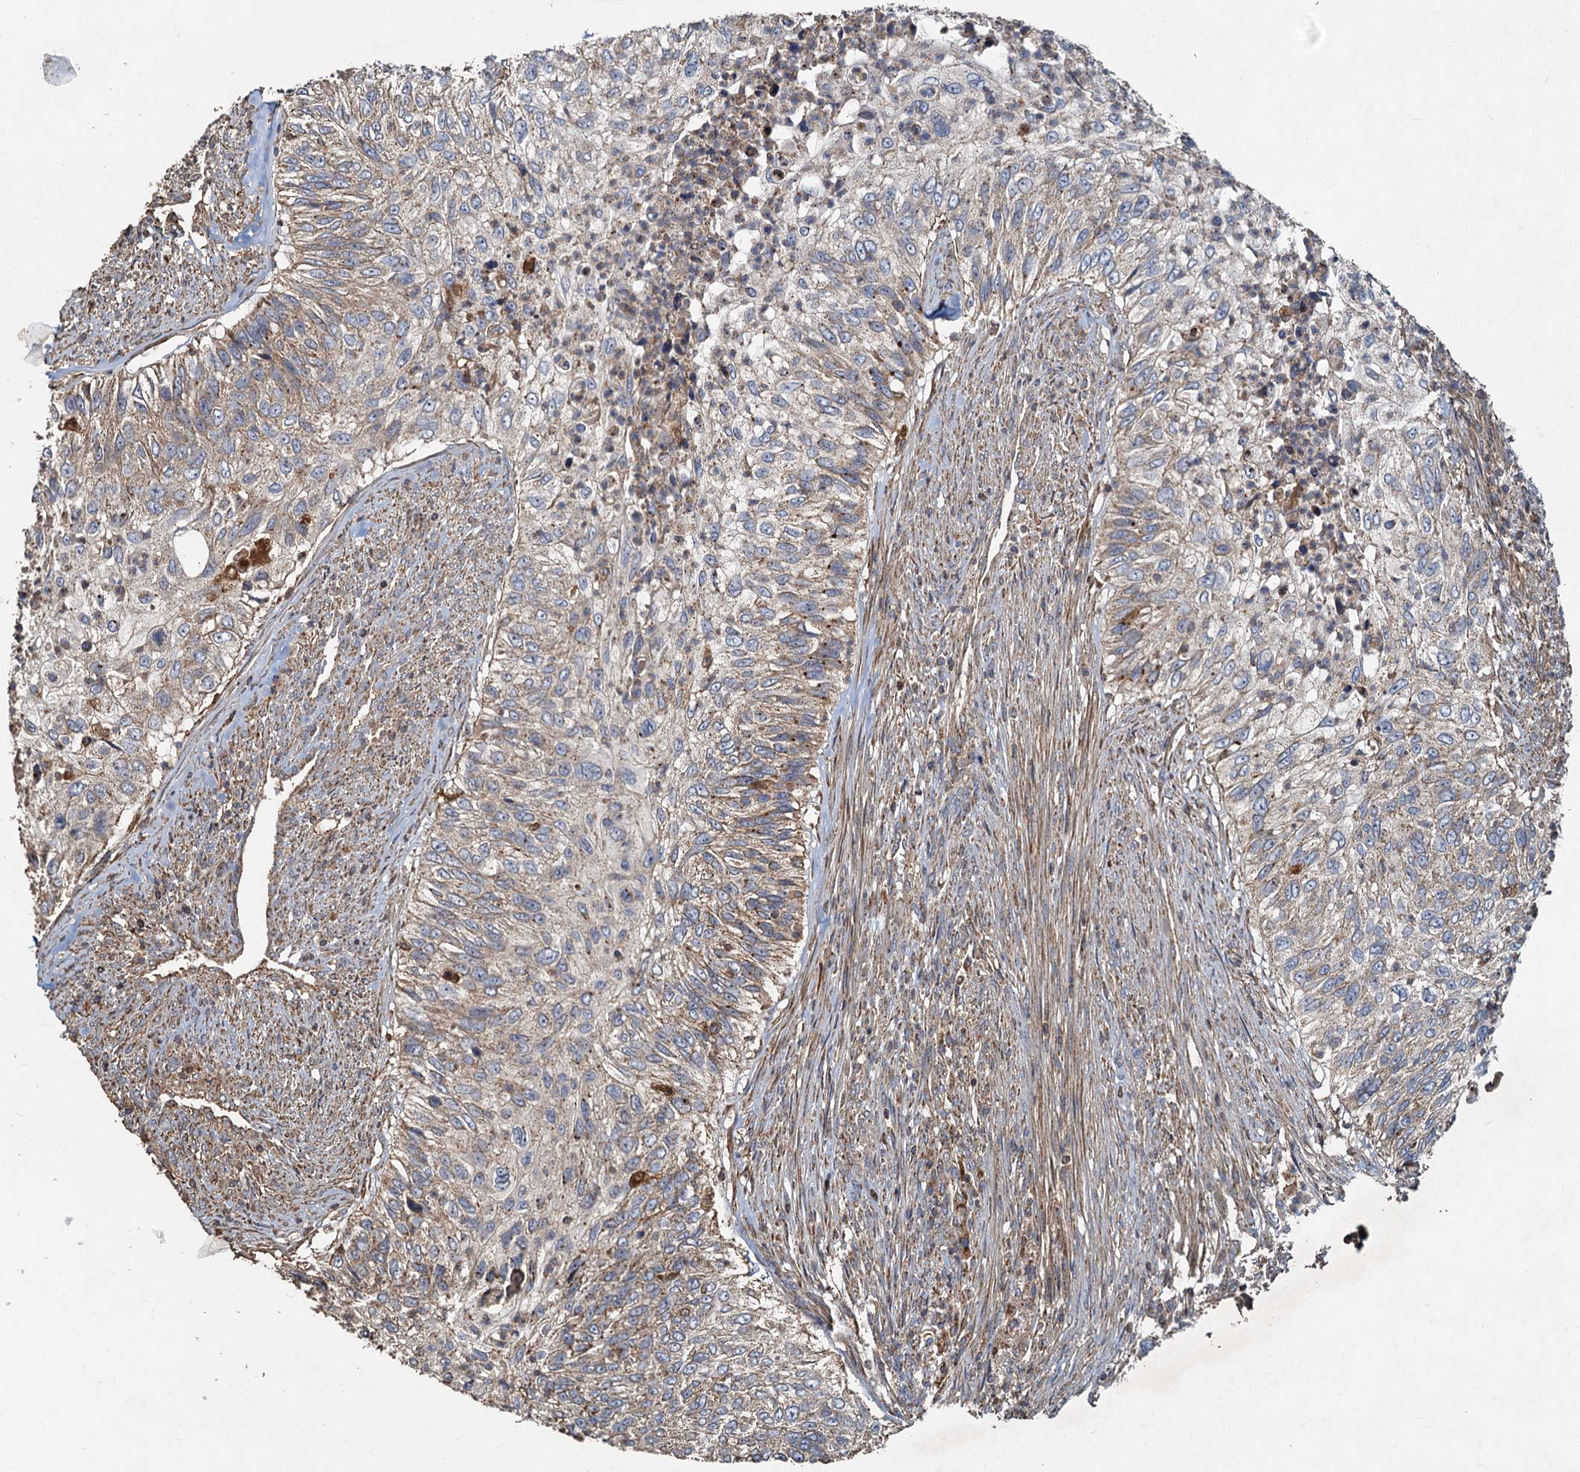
{"staining": {"intensity": "weak", "quantity": "25%-75%", "location": "cytoplasmic/membranous"}, "tissue": "urothelial cancer", "cell_type": "Tumor cells", "image_type": "cancer", "snomed": [{"axis": "morphology", "description": "Urothelial carcinoma, High grade"}, {"axis": "topography", "description": "Urinary bladder"}], "caption": "Weak cytoplasmic/membranous positivity is present in about 25%-75% of tumor cells in urothelial carcinoma (high-grade). The staining is performed using DAB (3,3'-diaminobenzidine) brown chromogen to label protein expression. The nuclei are counter-stained blue using hematoxylin.", "gene": "SDS", "patient": {"sex": "female", "age": 60}}